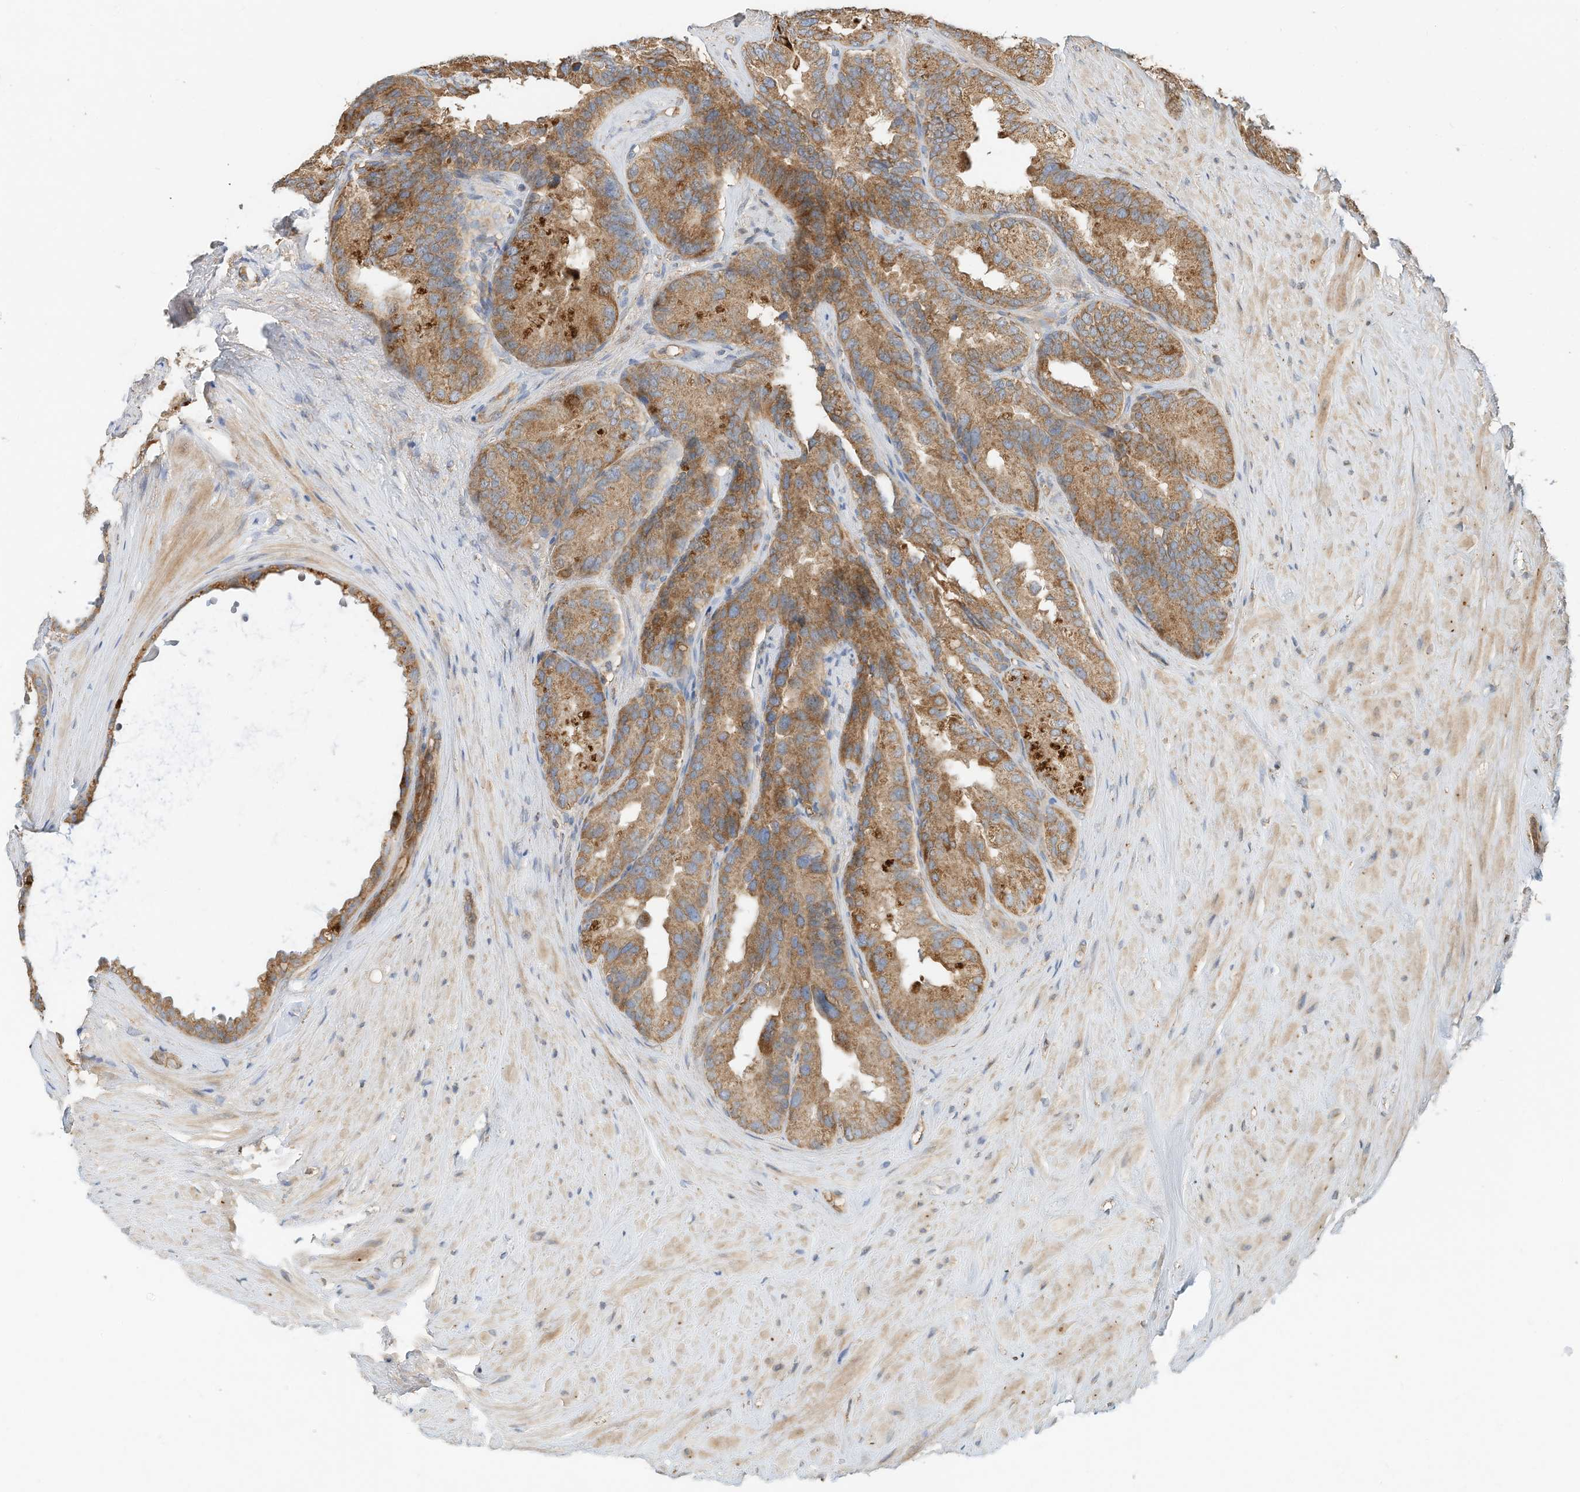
{"staining": {"intensity": "moderate", "quantity": ">75%", "location": "cytoplasmic/membranous"}, "tissue": "seminal vesicle", "cell_type": "Glandular cells", "image_type": "normal", "snomed": [{"axis": "morphology", "description": "Normal tissue, NOS"}, {"axis": "topography", "description": "Seminal veicle"}], "caption": "High-magnification brightfield microscopy of normal seminal vesicle stained with DAB (brown) and counterstained with hematoxylin (blue). glandular cells exhibit moderate cytoplasmic/membranous positivity is seen in approximately>75% of cells. (DAB (3,3'-diaminobenzidine) IHC with brightfield microscopy, high magnification).", "gene": "CPAMD8", "patient": {"sex": "male", "age": 80}}